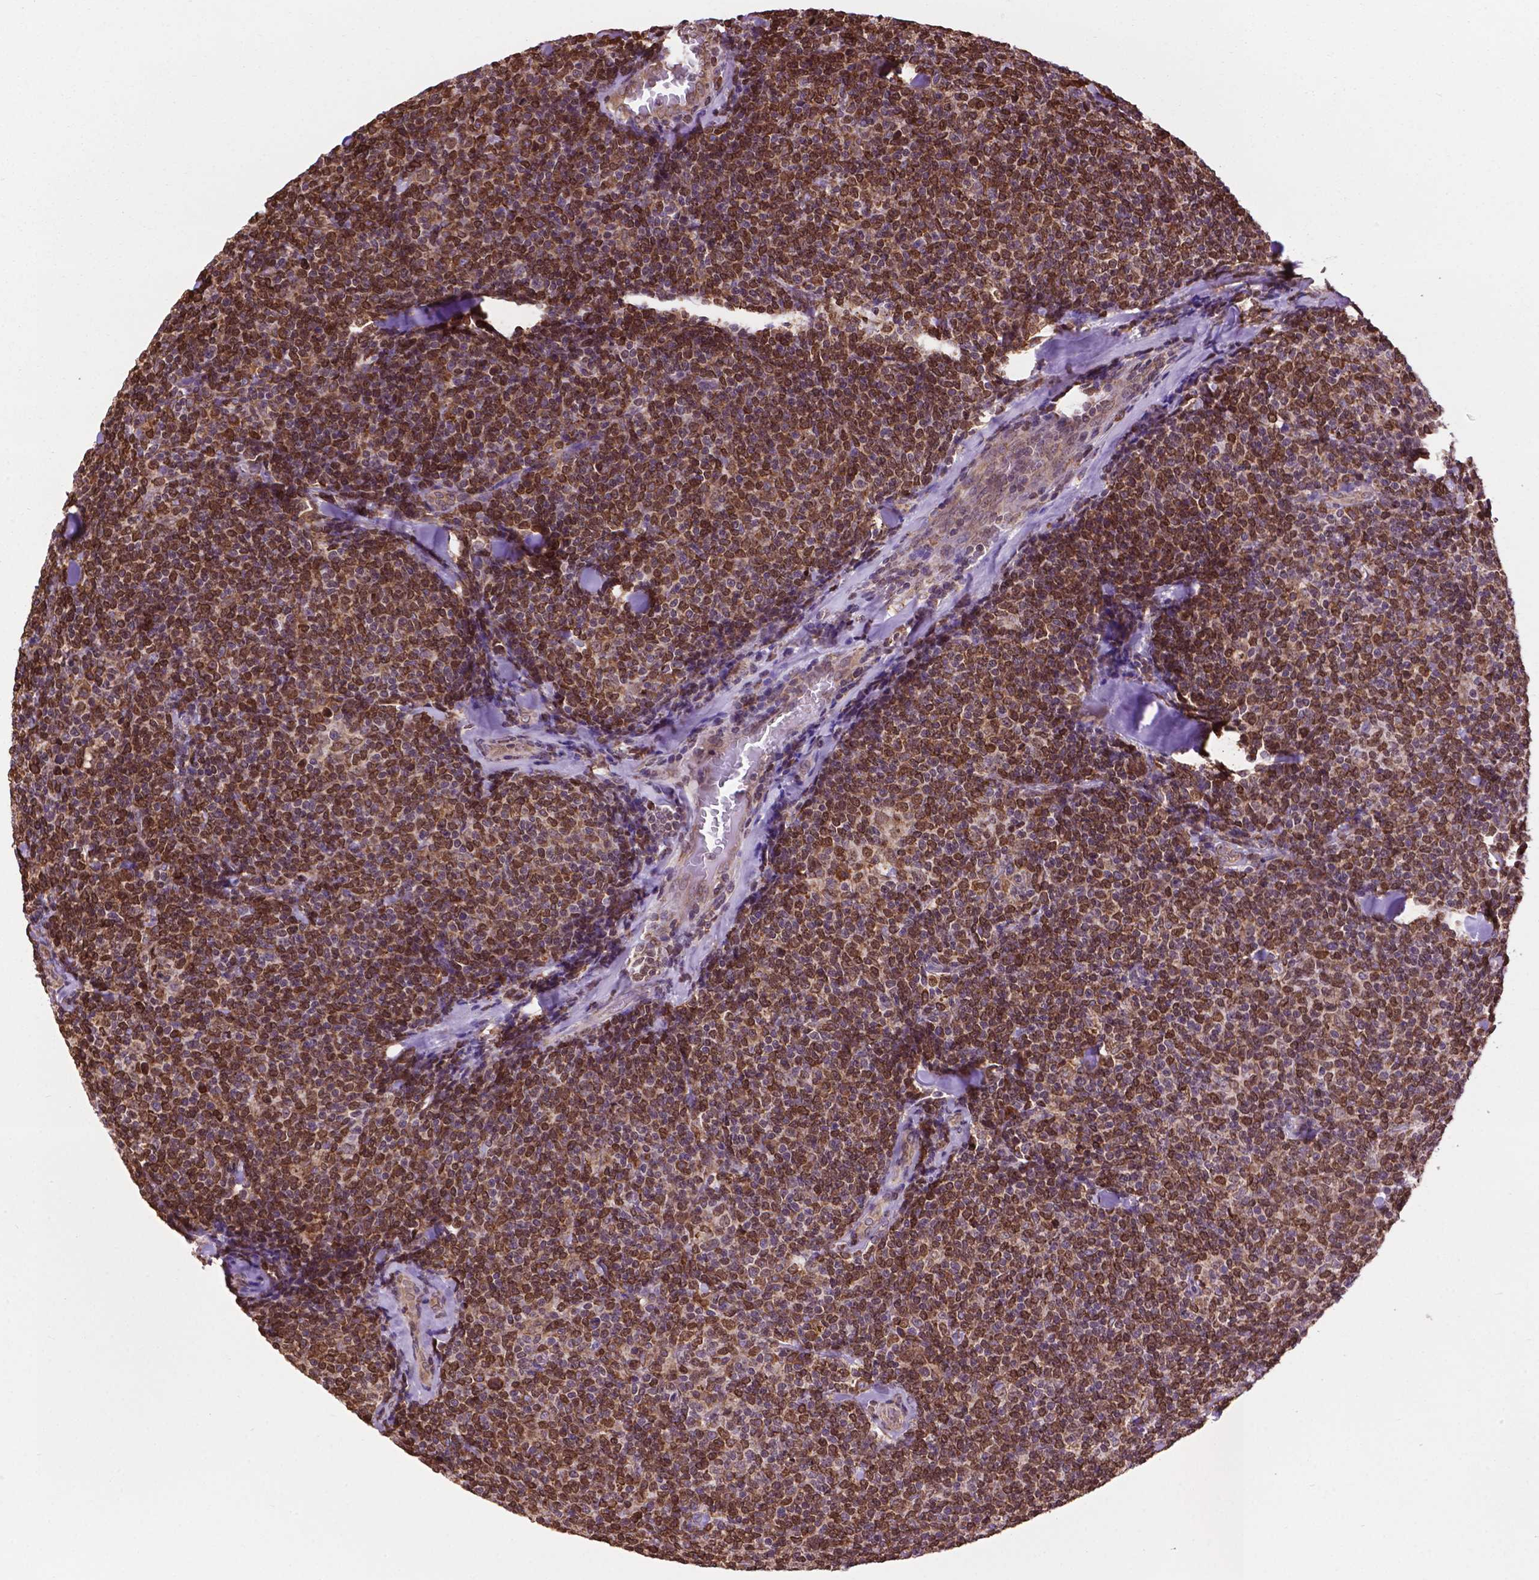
{"staining": {"intensity": "strong", "quantity": ">75%", "location": "cytoplasmic/membranous,nuclear"}, "tissue": "lymphoma", "cell_type": "Tumor cells", "image_type": "cancer", "snomed": [{"axis": "morphology", "description": "Malignant lymphoma, non-Hodgkin's type, Low grade"}, {"axis": "topography", "description": "Lymph node"}], "caption": "Immunohistochemistry (DAB (3,3'-diaminobenzidine)) staining of human low-grade malignant lymphoma, non-Hodgkin's type demonstrates strong cytoplasmic/membranous and nuclear protein expression in about >75% of tumor cells.", "gene": "GANAB", "patient": {"sex": "female", "age": 56}}